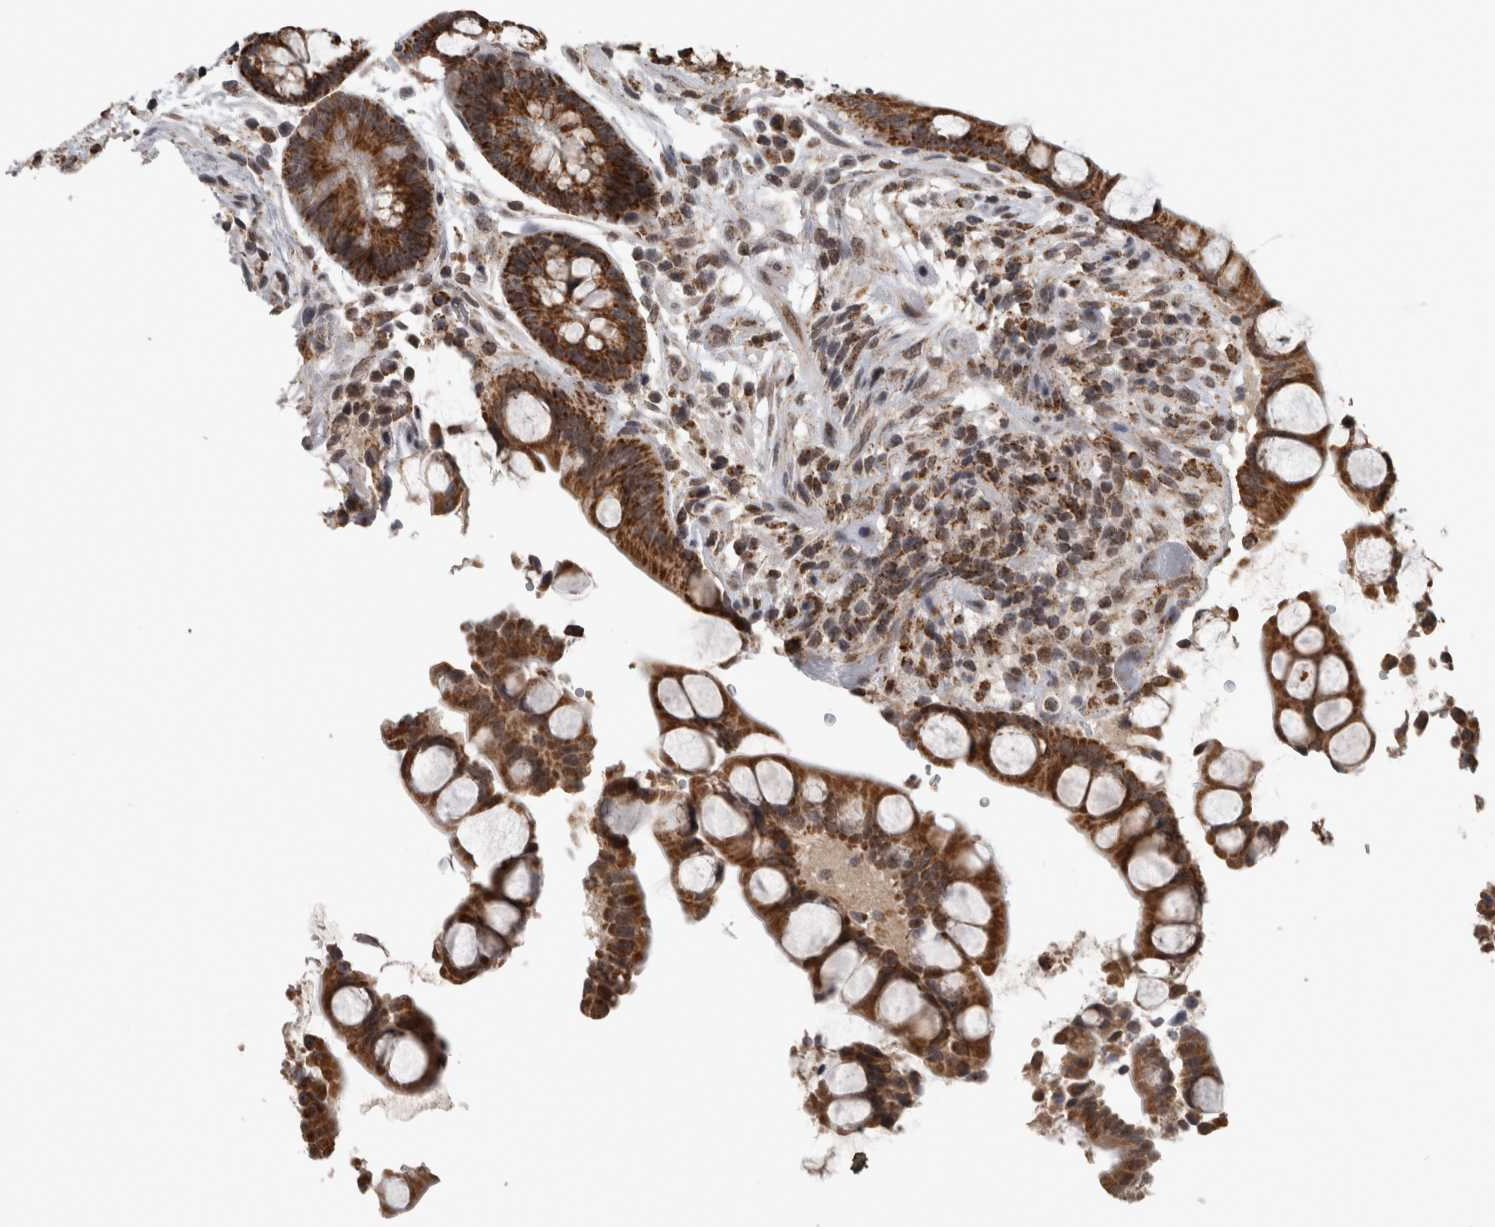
{"staining": {"intensity": "moderate", "quantity": ">75%", "location": "nuclear"}, "tissue": "colon", "cell_type": "Endothelial cells", "image_type": "normal", "snomed": [{"axis": "morphology", "description": "Normal tissue, NOS"}, {"axis": "topography", "description": "Colon"}], "caption": "Immunohistochemical staining of benign human colon displays medium levels of moderate nuclear staining in about >75% of endothelial cells.", "gene": "OR2K2", "patient": {"sex": "male", "age": 73}}